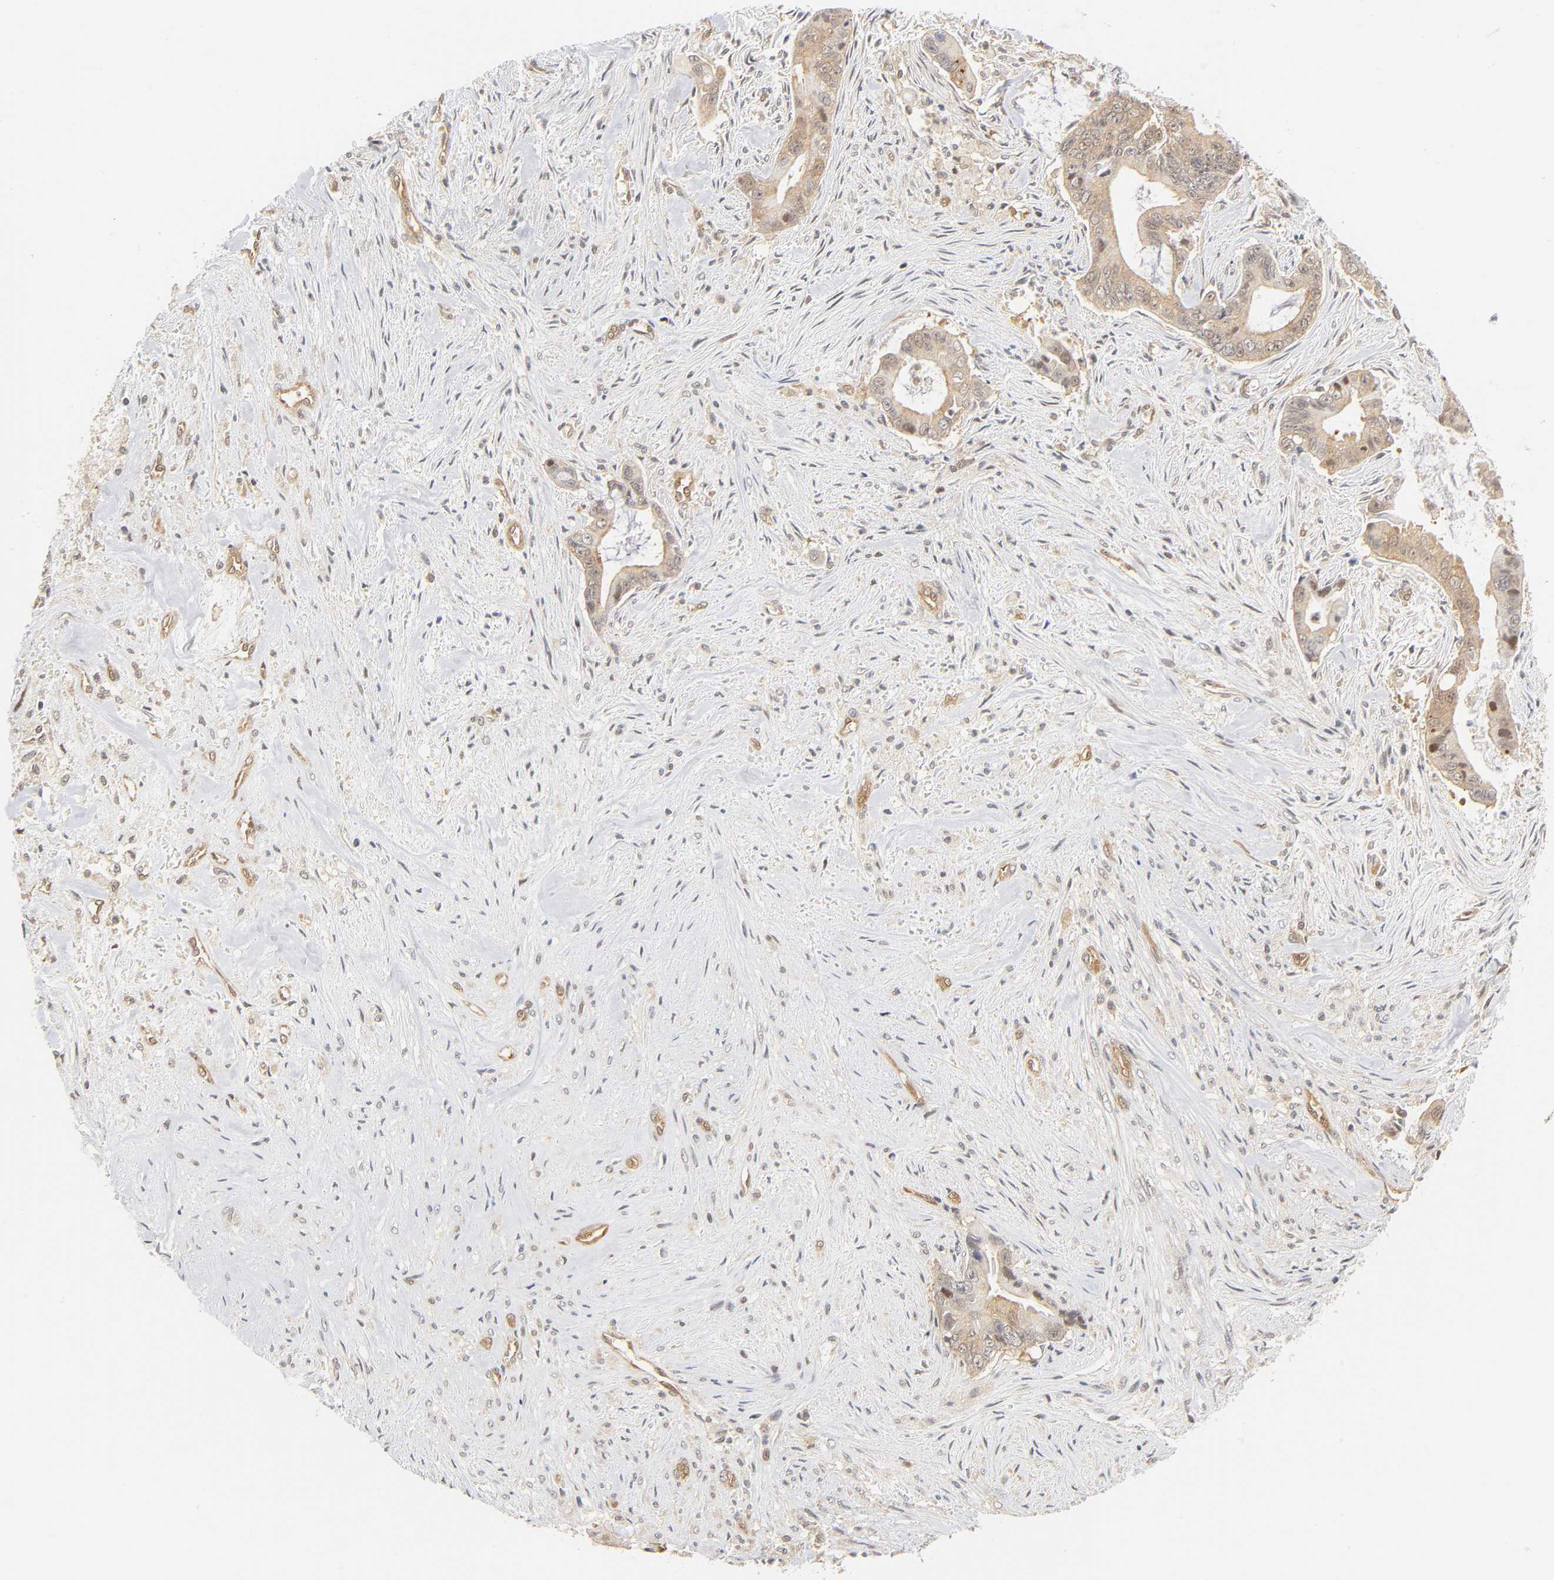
{"staining": {"intensity": "weak", "quantity": ">75%", "location": "cytoplasmic/membranous,nuclear"}, "tissue": "liver cancer", "cell_type": "Tumor cells", "image_type": "cancer", "snomed": [{"axis": "morphology", "description": "Cholangiocarcinoma"}, {"axis": "topography", "description": "Liver"}], "caption": "This is a histology image of IHC staining of liver cancer (cholangiocarcinoma), which shows weak positivity in the cytoplasmic/membranous and nuclear of tumor cells.", "gene": "CDC37", "patient": {"sex": "female", "age": 55}}